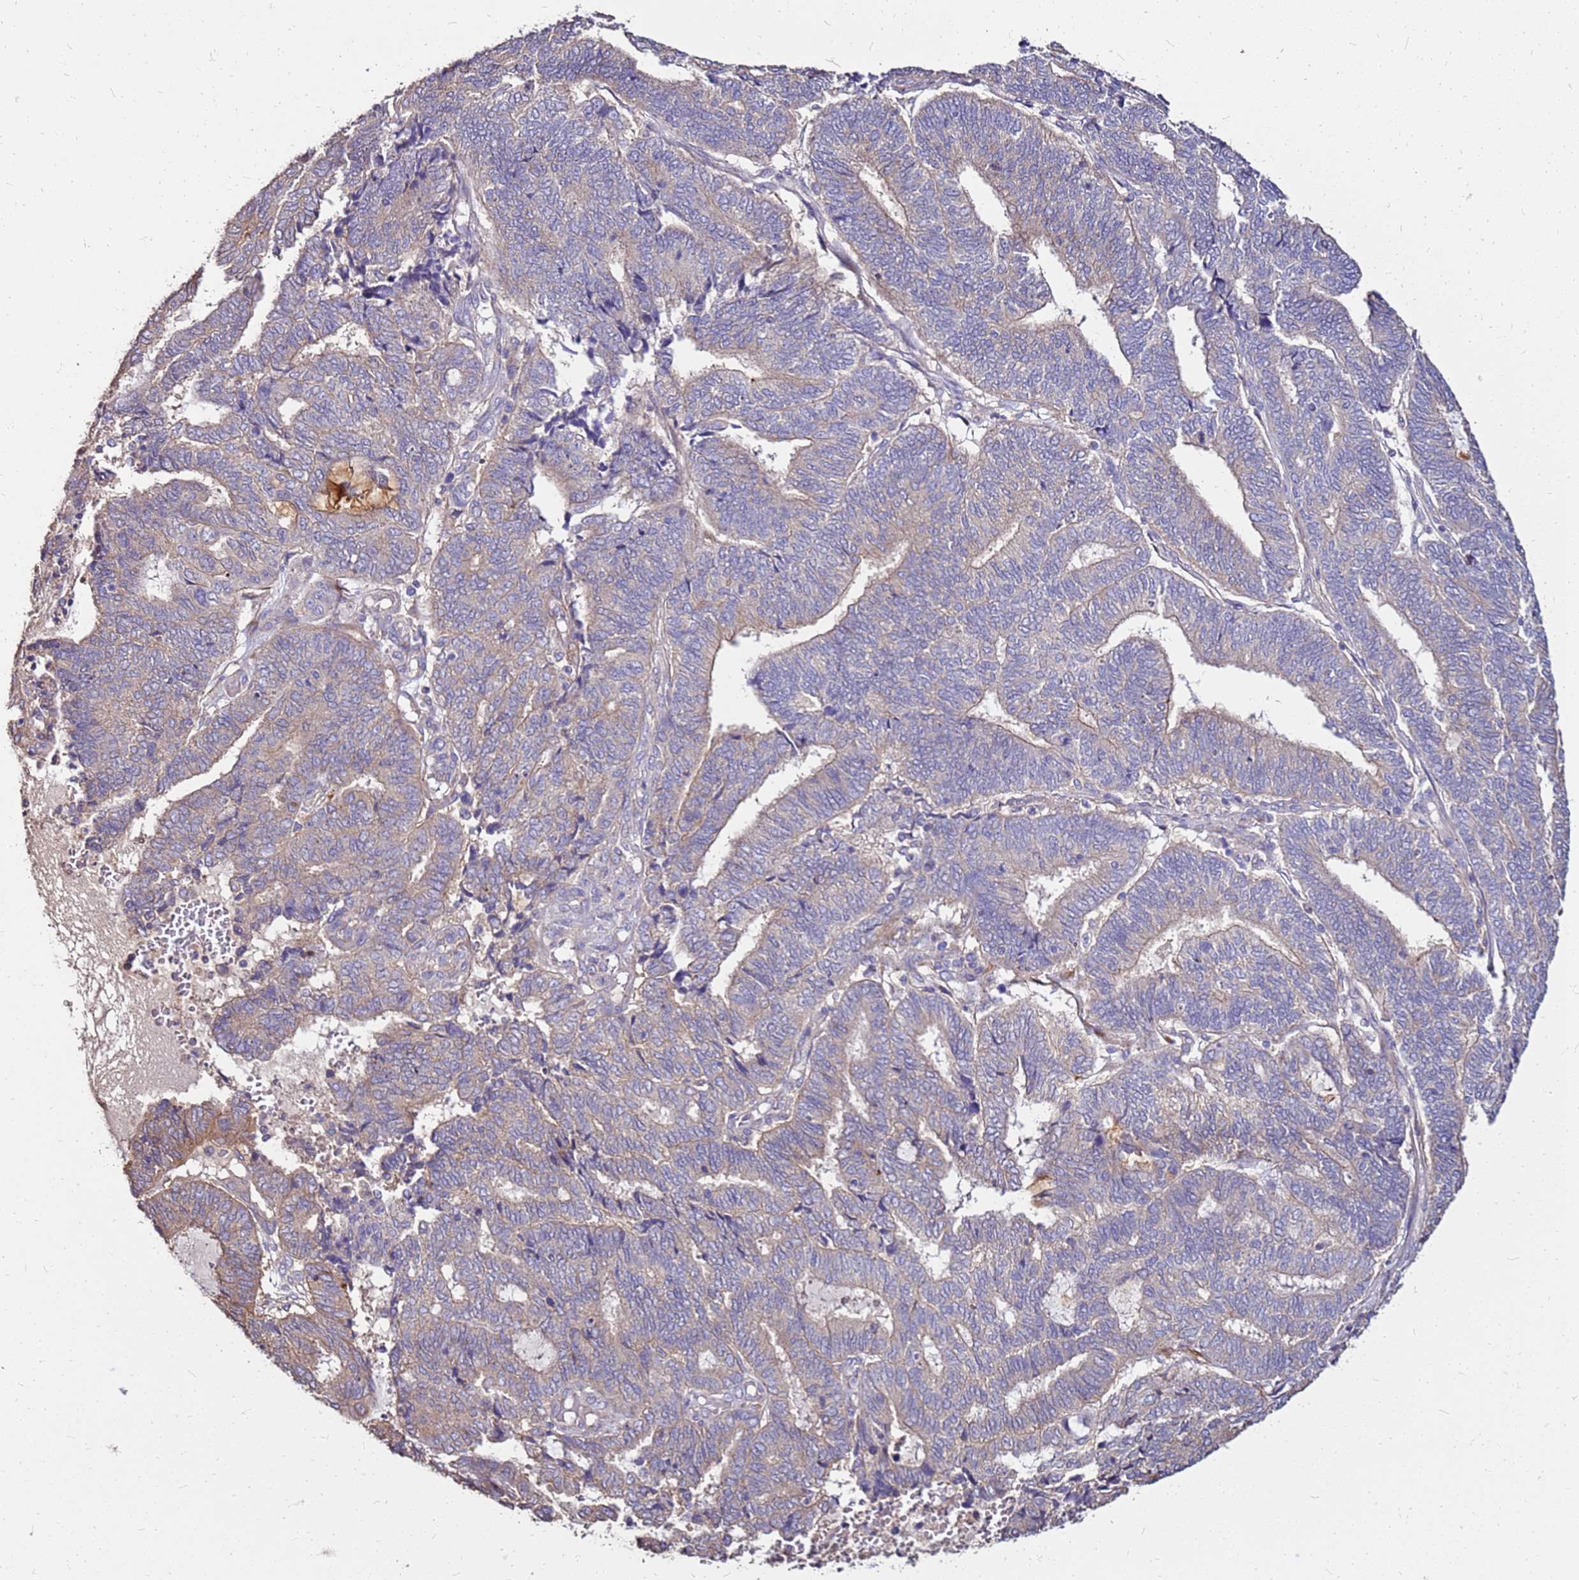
{"staining": {"intensity": "weak", "quantity": "<25%", "location": "cytoplasmic/membranous"}, "tissue": "endometrial cancer", "cell_type": "Tumor cells", "image_type": "cancer", "snomed": [{"axis": "morphology", "description": "Adenocarcinoma, NOS"}, {"axis": "topography", "description": "Uterus"}, {"axis": "topography", "description": "Endometrium"}], "caption": "Immunohistochemical staining of human endometrial adenocarcinoma demonstrates no significant positivity in tumor cells. (Brightfield microscopy of DAB immunohistochemistry at high magnification).", "gene": "EXD3", "patient": {"sex": "female", "age": 70}}